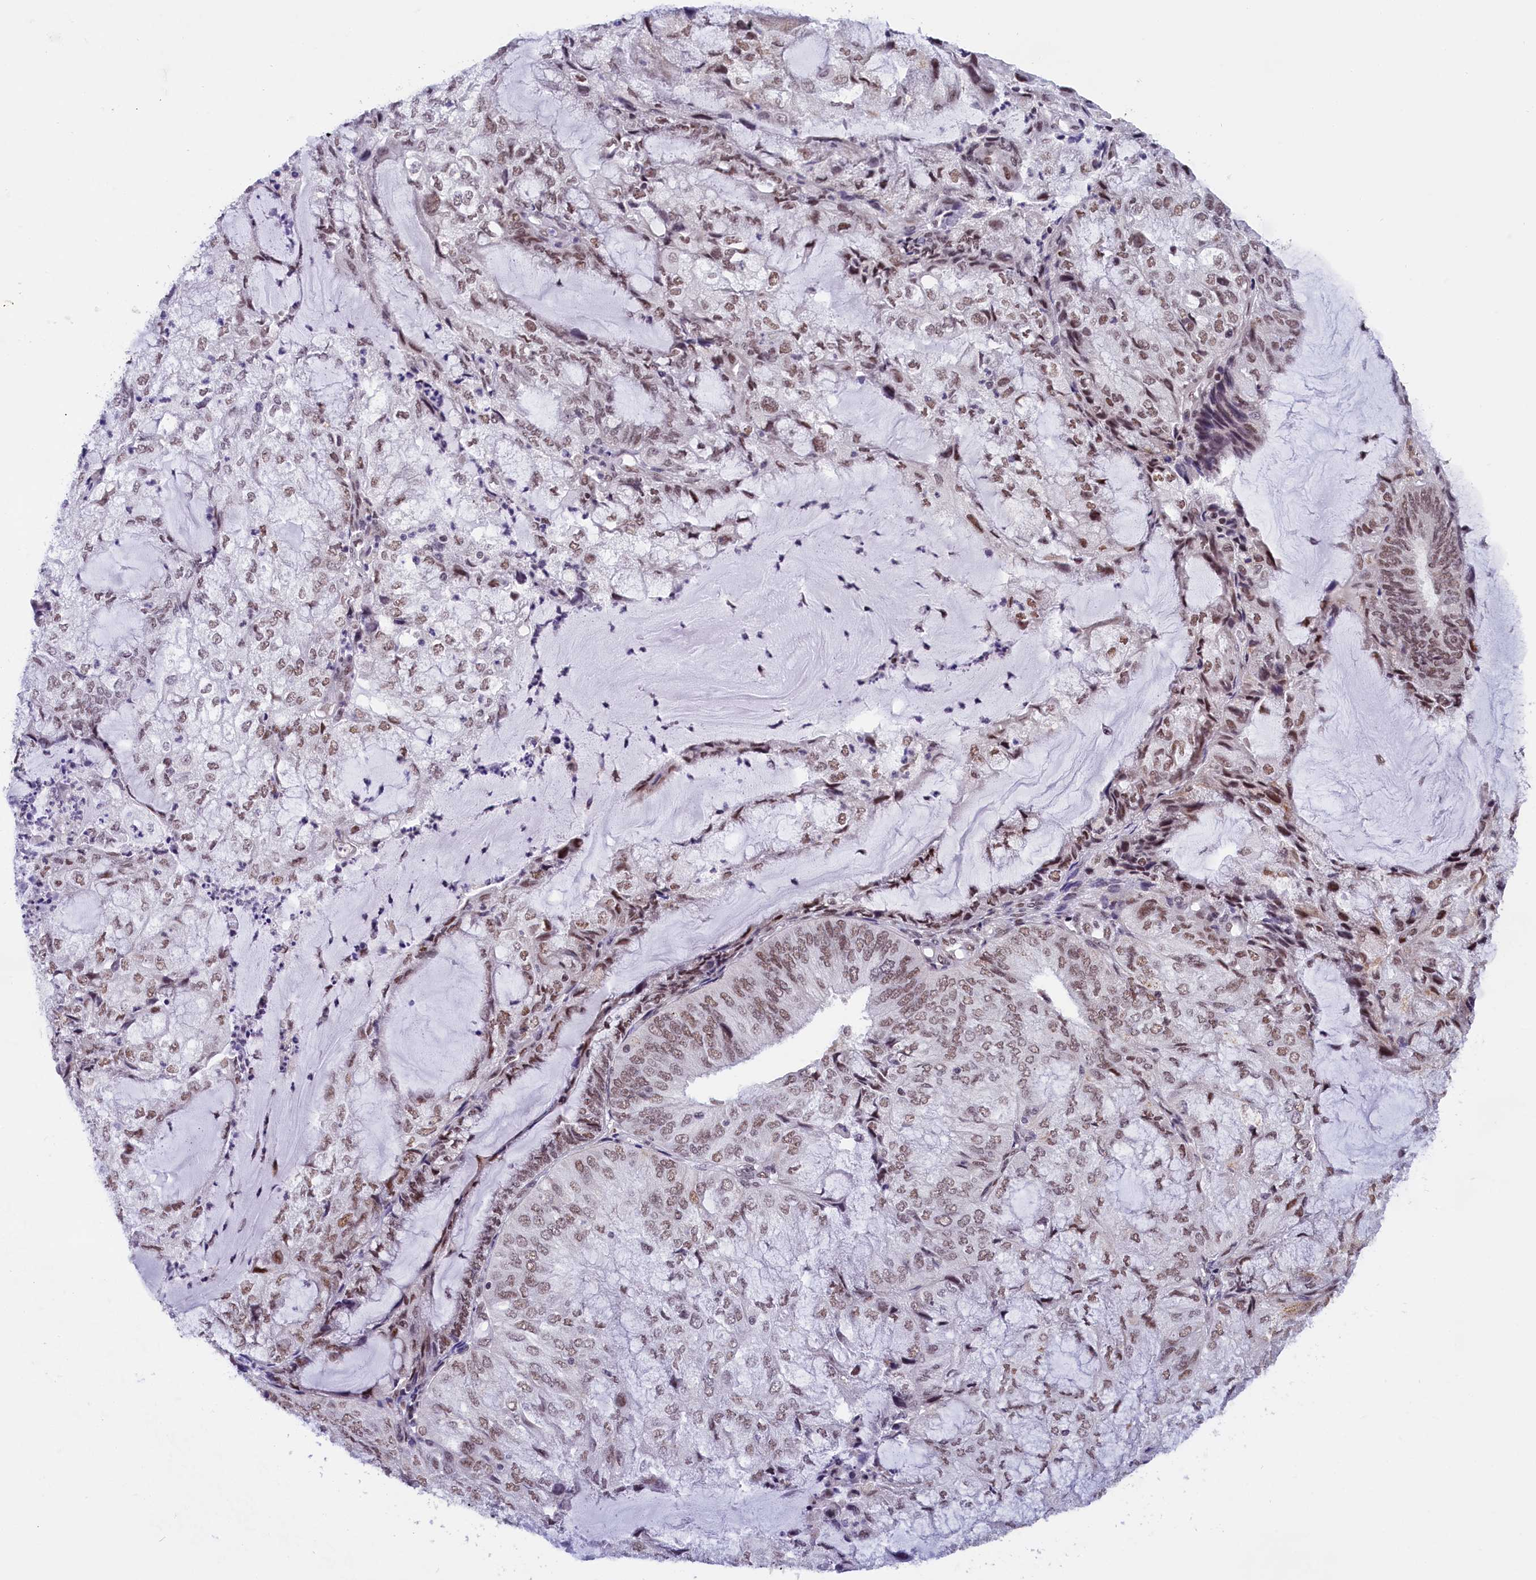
{"staining": {"intensity": "weak", "quantity": ">75%", "location": "nuclear"}, "tissue": "endometrial cancer", "cell_type": "Tumor cells", "image_type": "cancer", "snomed": [{"axis": "morphology", "description": "Adenocarcinoma, NOS"}, {"axis": "topography", "description": "Endometrium"}], "caption": "DAB immunohistochemical staining of human endometrial cancer shows weak nuclear protein staining in about >75% of tumor cells.", "gene": "CDYL2", "patient": {"sex": "female", "age": 81}}